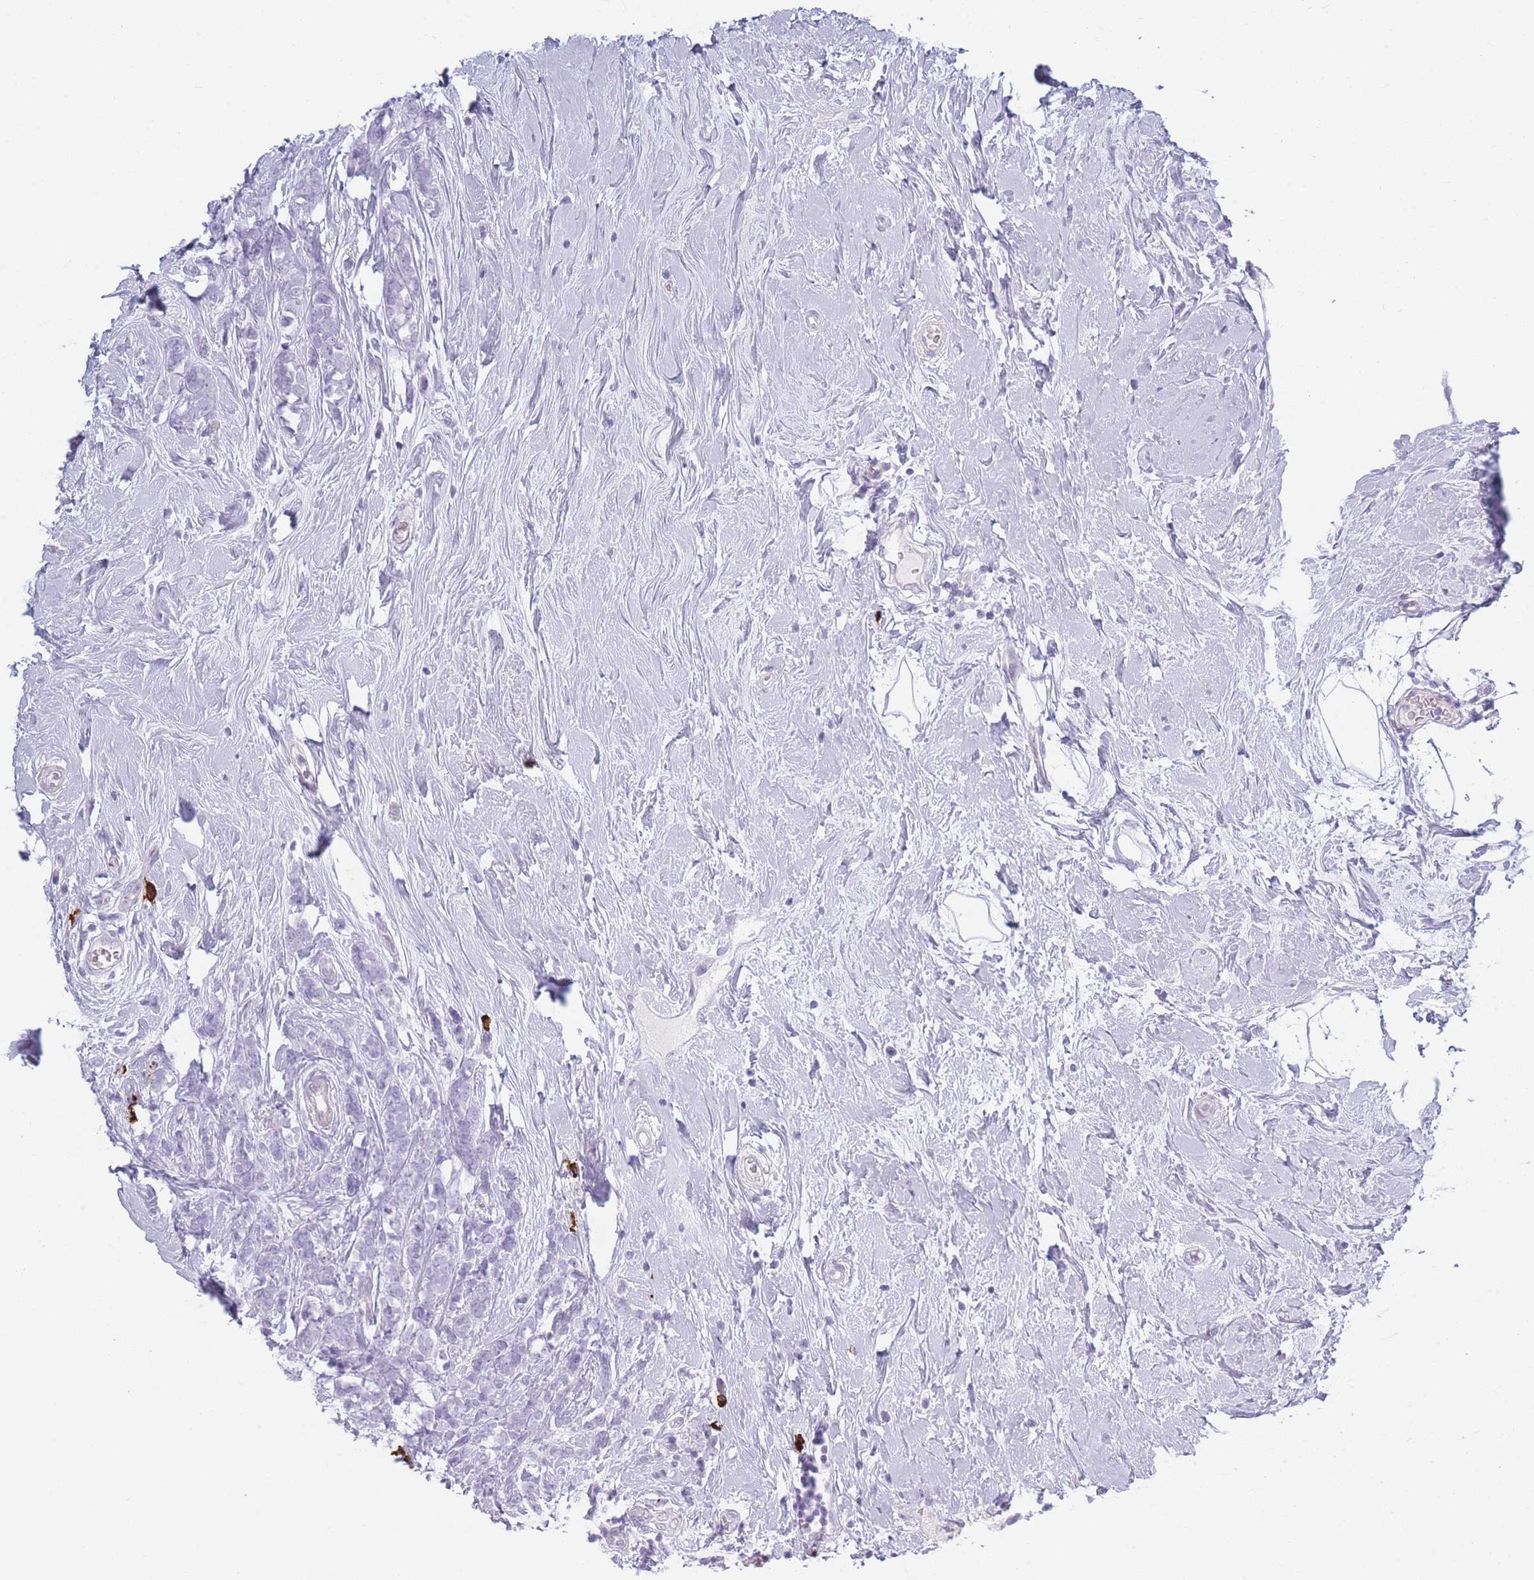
{"staining": {"intensity": "negative", "quantity": "none", "location": "none"}, "tissue": "breast cancer", "cell_type": "Tumor cells", "image_type": "cancer", "snomed": [{"axis": "morphology", "description": "Lobular carcinoma"}, {"axis": "topography", "description": "Breast"}], "caption": "Image shows no significant protein positivity in tumor cells of lobular carcinoma (breast). The staining is performed using DAB (3,3'-diaminobenzidine) brown chromogen with nuclei counter-stained in using hematoxylin.", "gene": "PLEKHG2", "patient": {"sex": "female", "age": 58}}